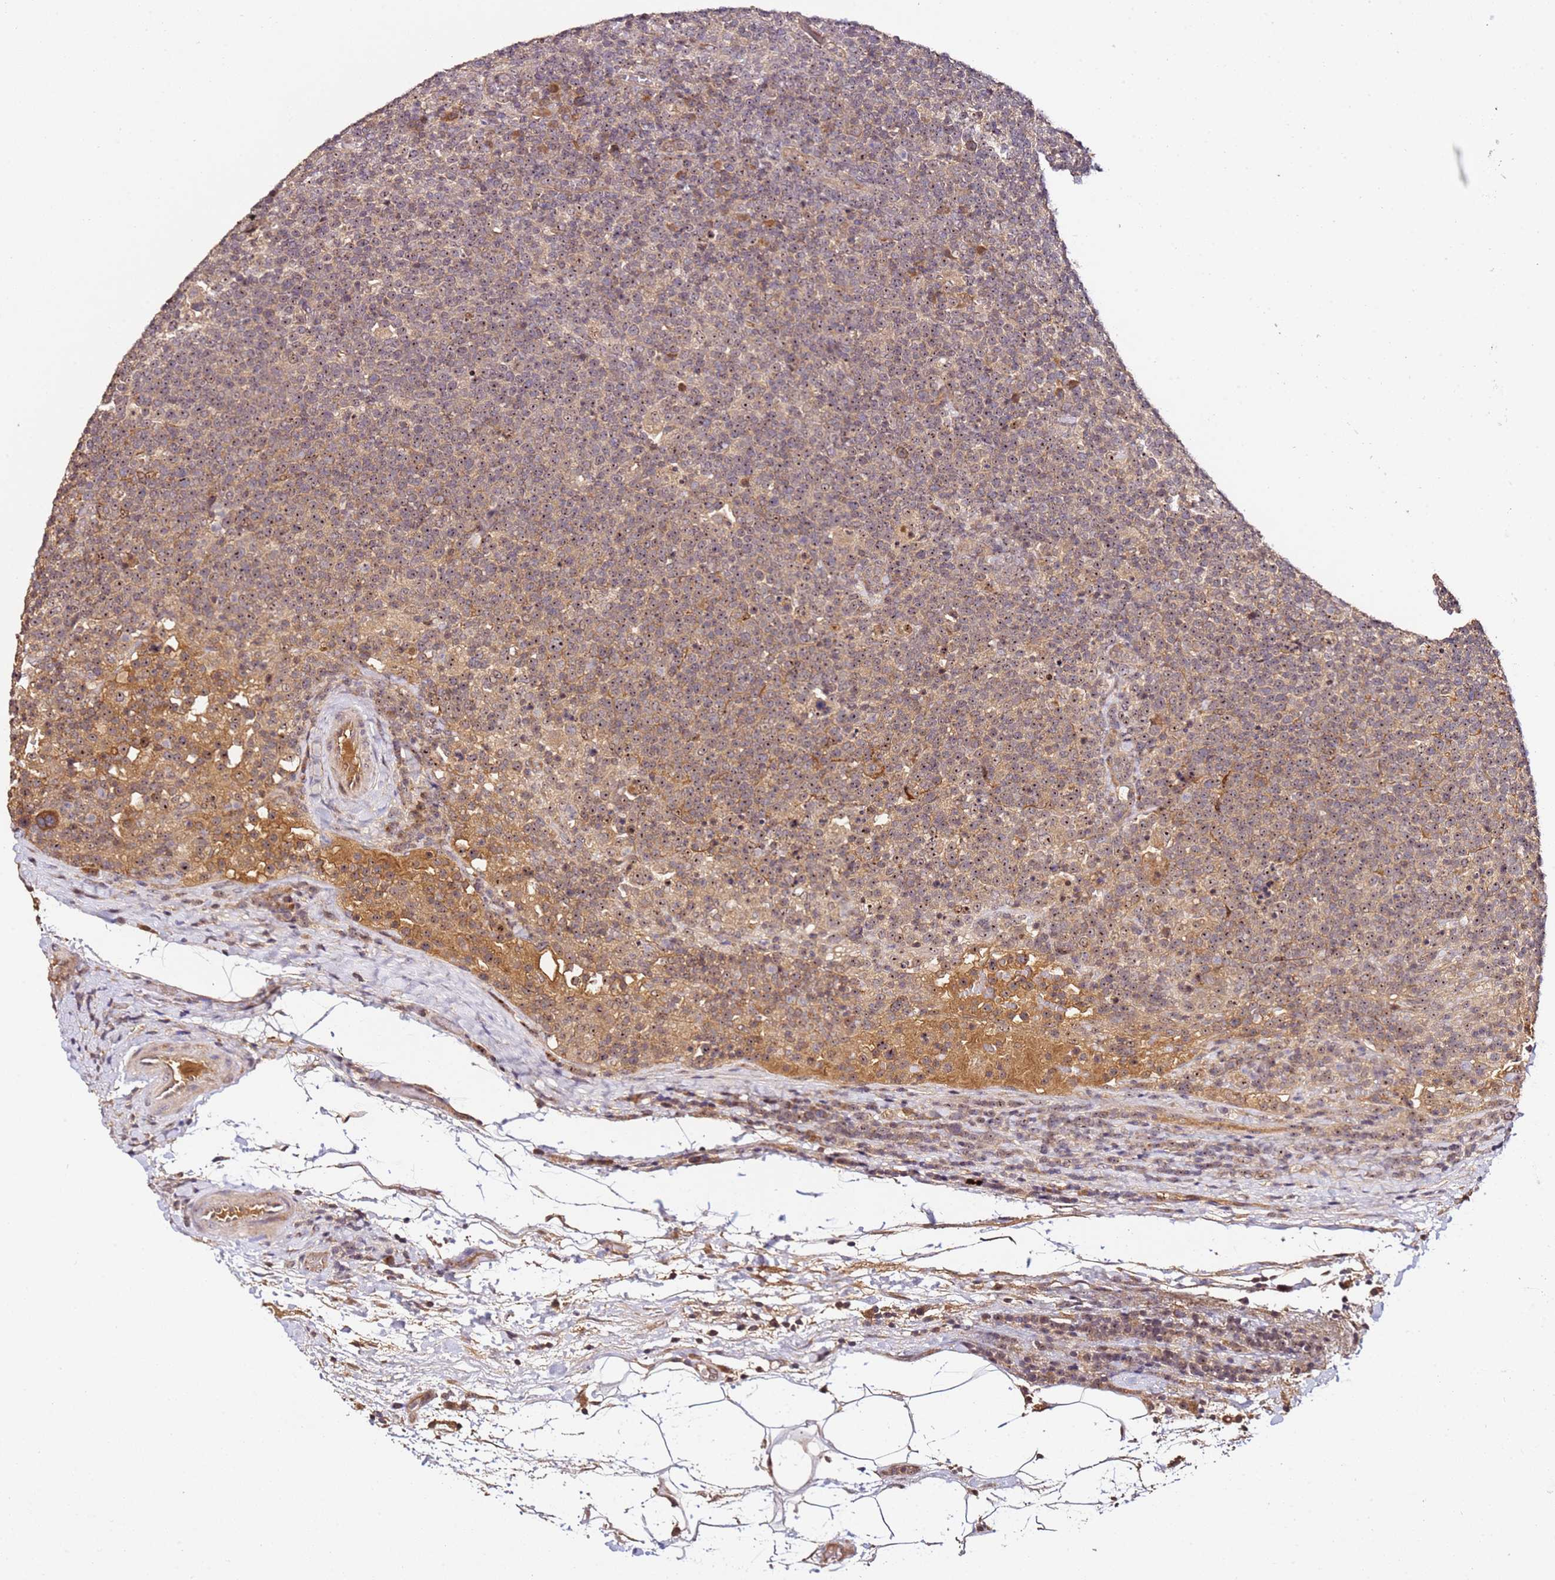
{"staining": {"intensity": "moderate", "quantity": ">75%", "location": "cytoplasmic/membranous,nuclear"}, "tissue": "lymphoma", "cell_type": "Tumor cells", "image_type": "cancer", "snomed": [{"axis": "morphology", "description": "Malignant lymphoma, non-Hodgkin's type, High grade"}, {"axis": "topography", "description": "Lymph node"}], "caption": "Tumor cells display medium levels of moderate cytoplasmic/membranous and nuclear staining in about >75% of cells in human lymphoma.", "gene": "DDX27", "patient": {"sex": "male", "age": 61}}